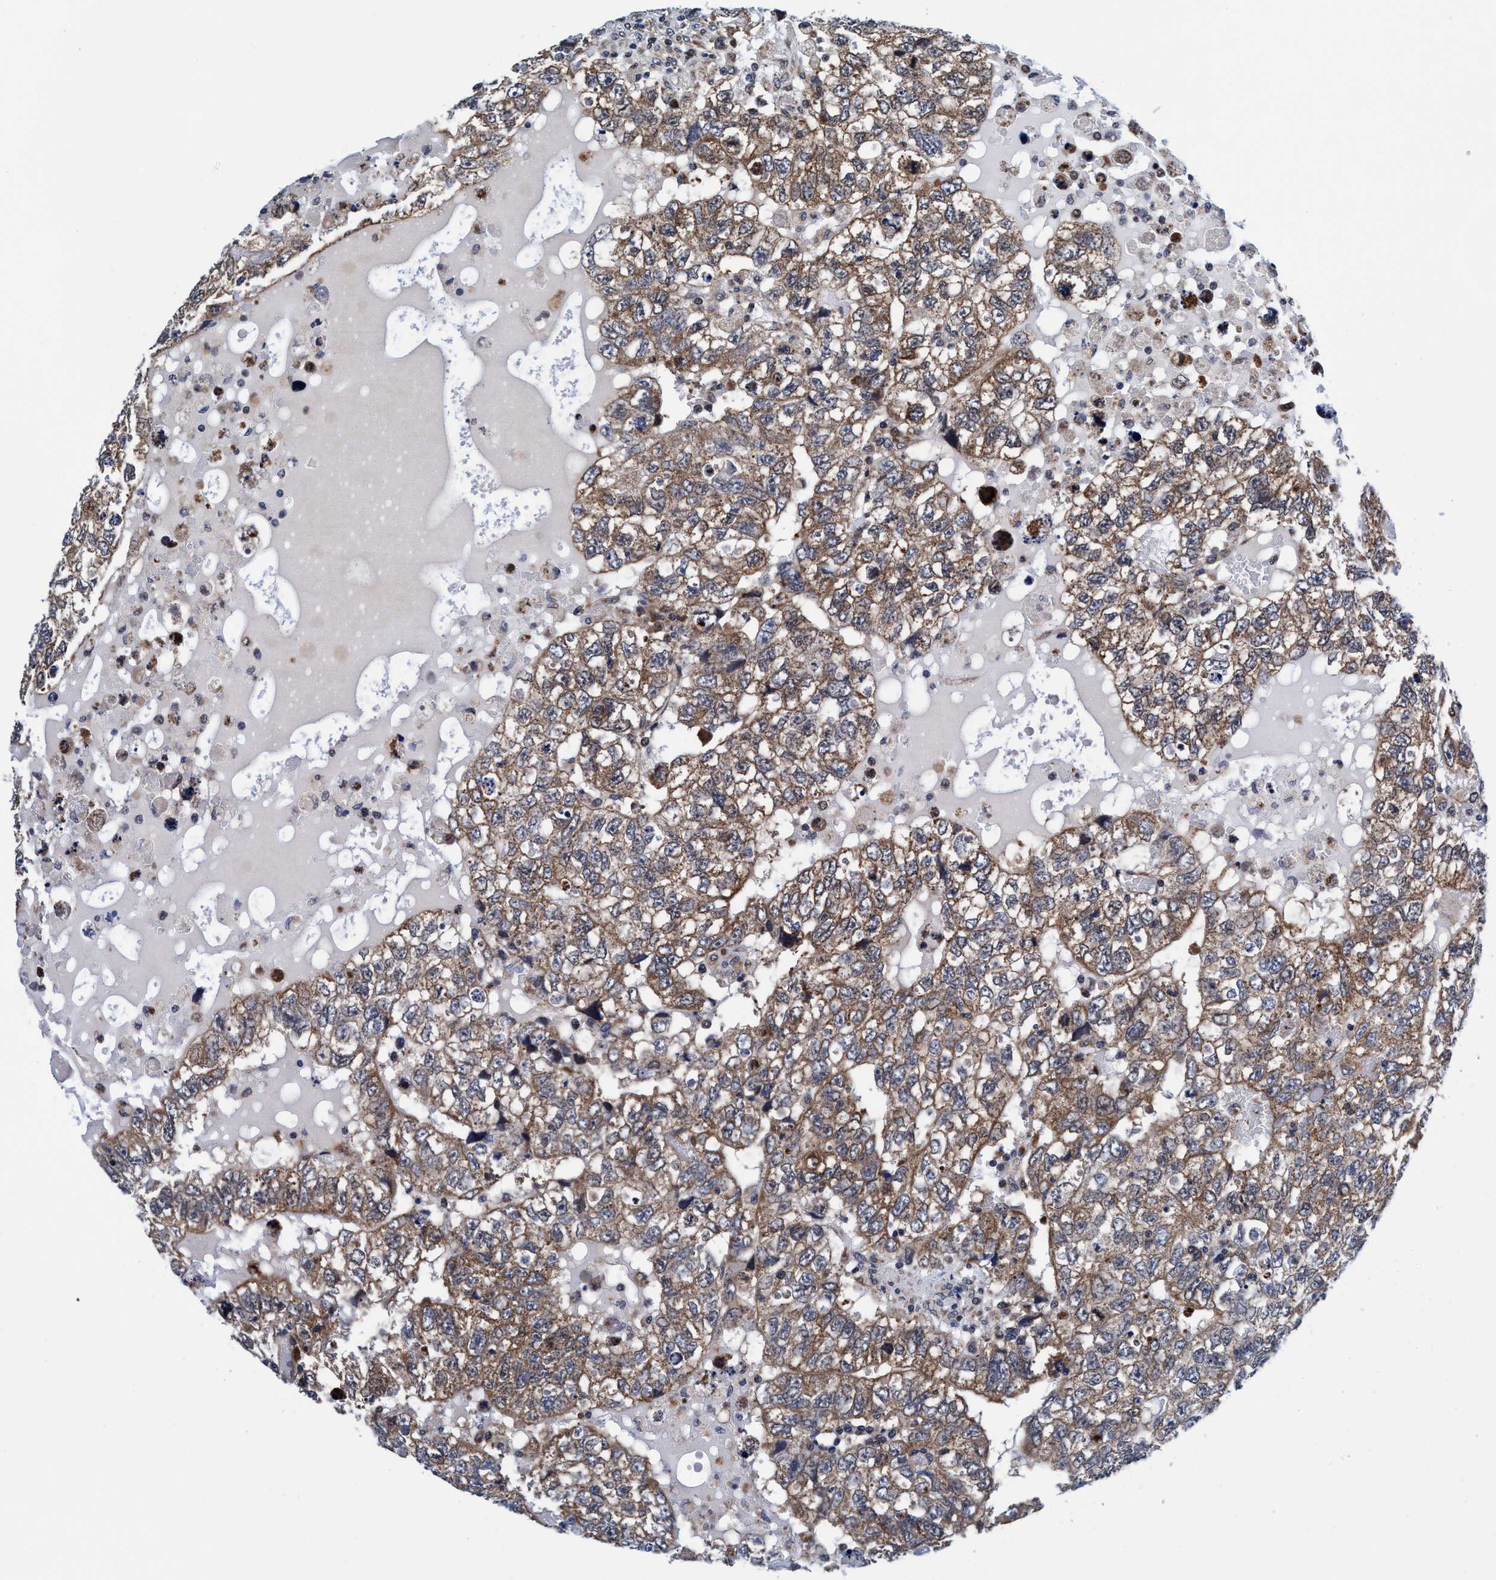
{"staining": {"intensity": "moderate", "quantity": ">75%", "location": "cytoplasmic/membranous"}, "tissue": "testis cancer", "cell_type": "Tumor cells", "image_type": "cancer", "snomed": [{"axis": "morphology", "description": "Carcinoma, Embryonal, NOS"}, {"axis": "topography", "description": "Testis"}], "caption": "Protein staining shows moderate cytoplasmic/membranous positivity in approximately >75% of tumor cells in embryonal carcinoma (testis).", "gene": "AGAP2", "patient": {"sex": "male", "age": 36}}